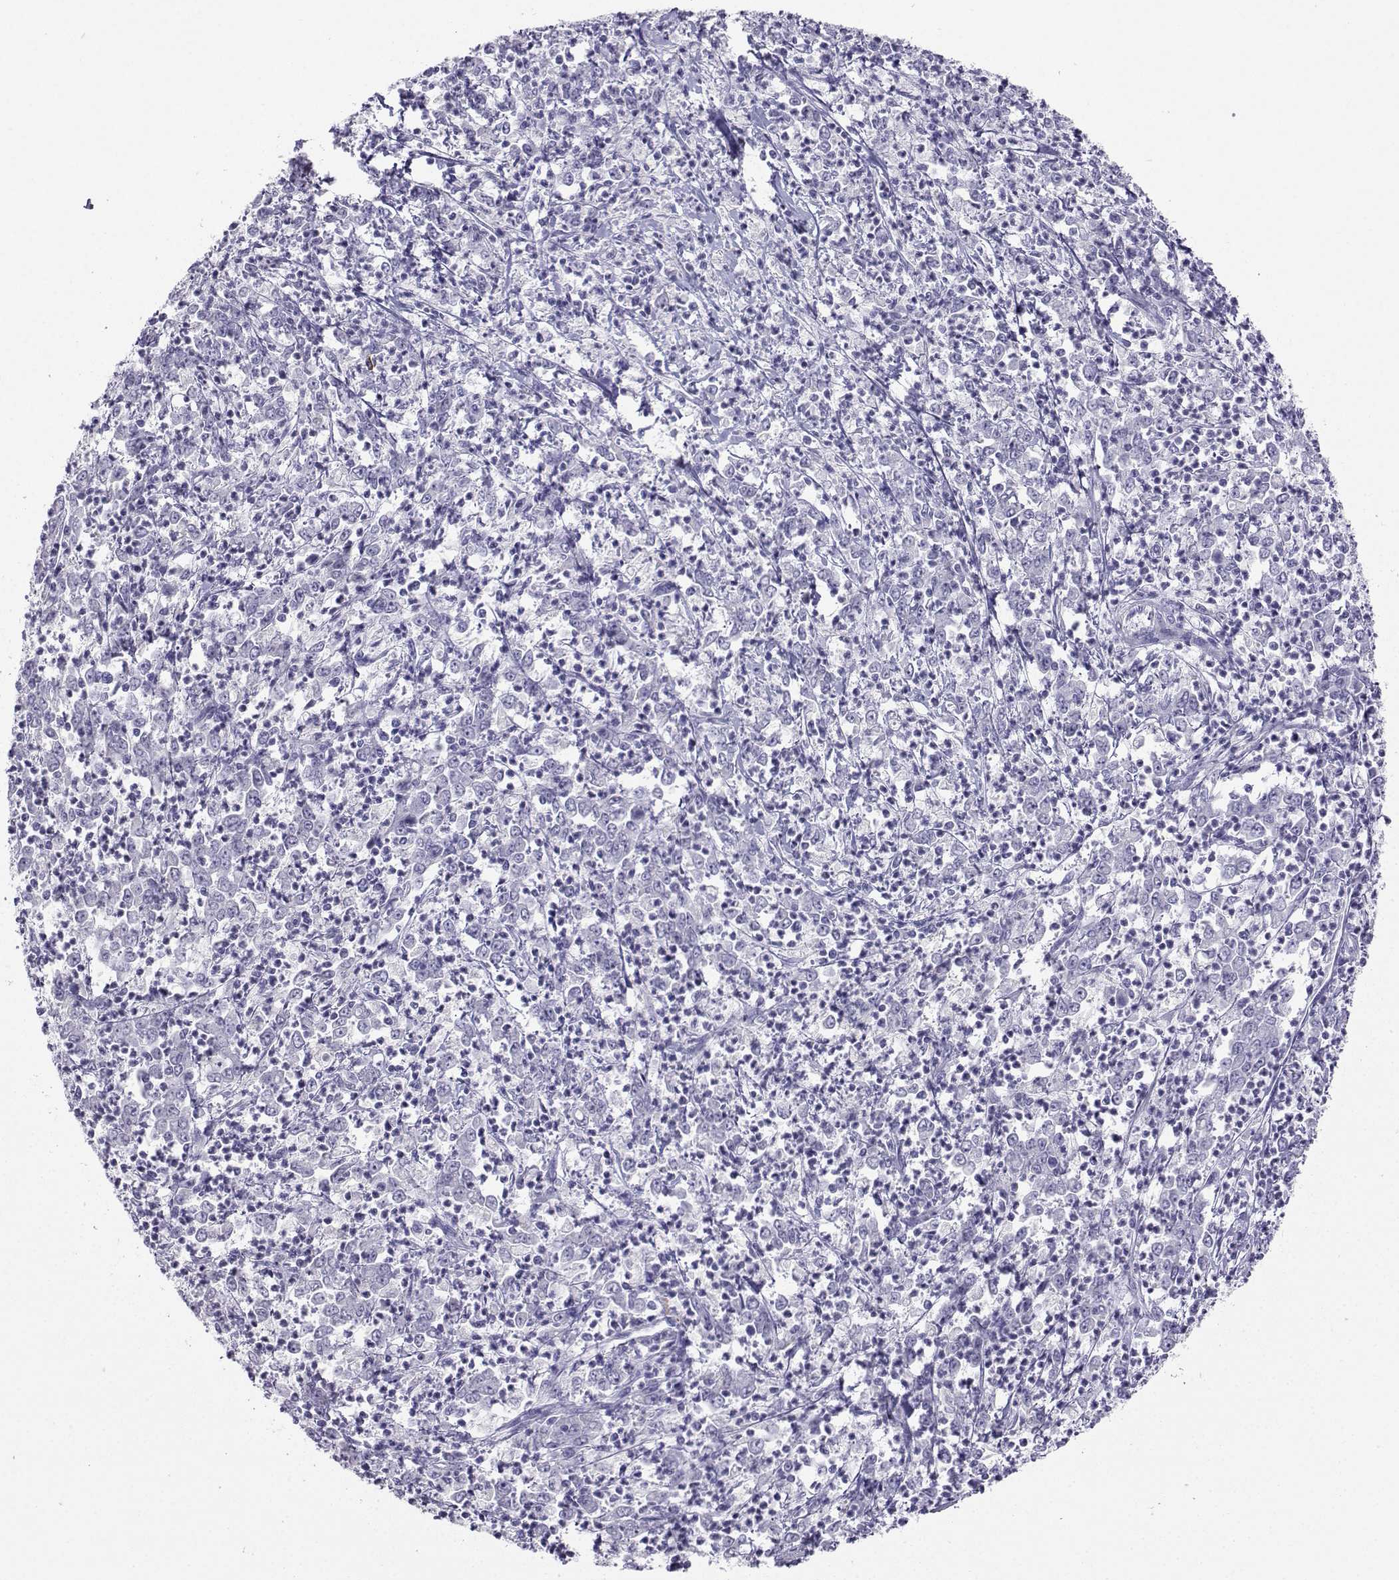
{"staining": {"intensity": "negative", "quantity": "none", "location": "none"}, "tissue": "stomach cancer", "cell_type": "Tumor cells", "image_type": "cancer", "snomed": [{"axis": "morphology", "description": "Adenocarcinoma, NOS"}, {"axis": "topography", "description": "Stomach, lower"}], "caption": "There is no significant positivity in tumor cells of stomach adenocarcinoma.", "gene": "FBXO24", "patient": {"sex": "female", "age": 71}}